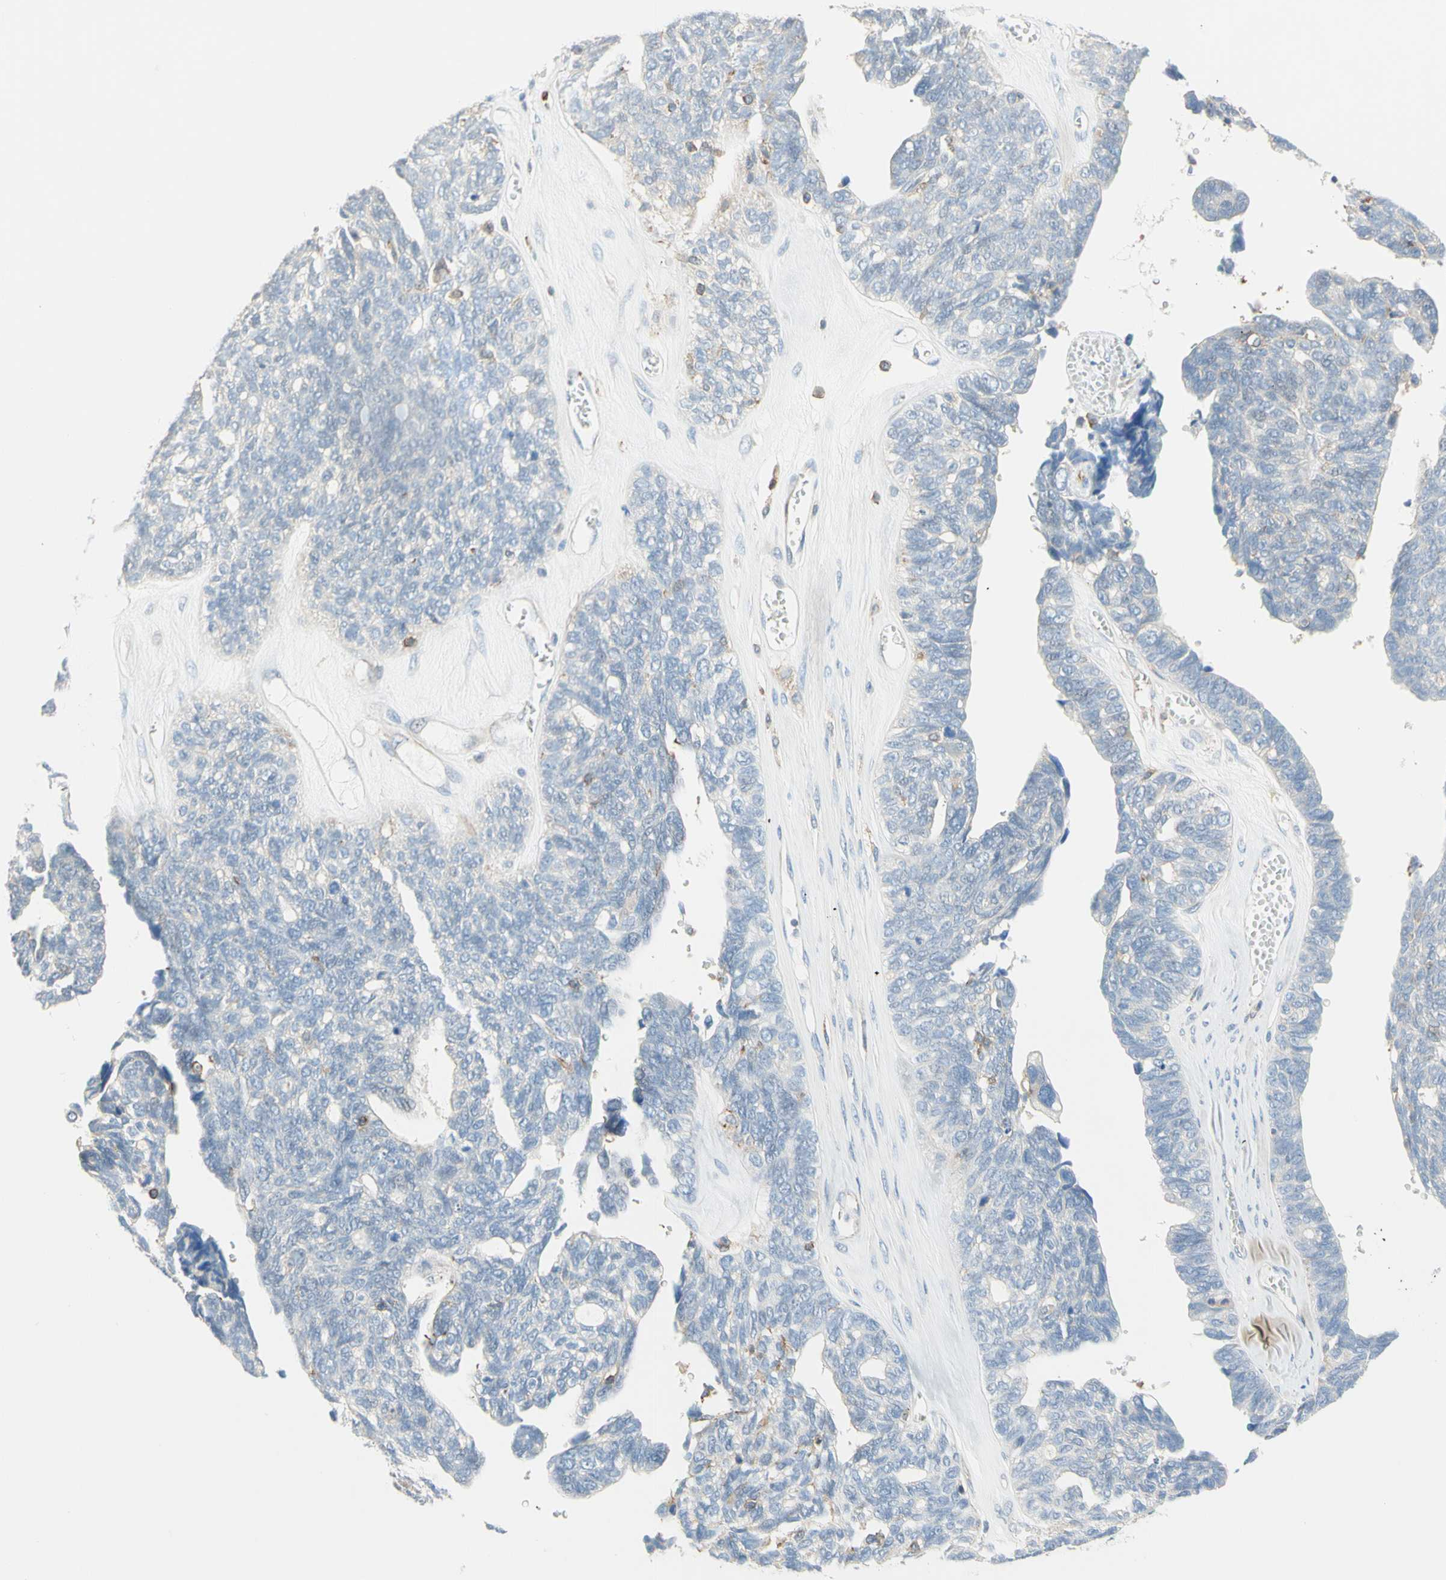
{"staining": {"intensity": "negative", "quantity": "none", "location": "none"}, "tissue": "ovarian cancer", "cell_type": "Tumor cells", "image_type": "cancer", "snomed": [{"axis": "morphology", "description": "Cystadenocarcinoma, serous, NOS"}, {"axis": "topography", "description": "Ovary"}], "caption": "An immunohistochemistry (IHC) micrograph of ovarian cancer (serous cystadenocarcinoma) is shown. There is no staining in tumor cells of ovarian cancer (serous cystadenocarcinoma).", "gene": "SEMA4C", "patient": {"sex": "female", "age": 79}}